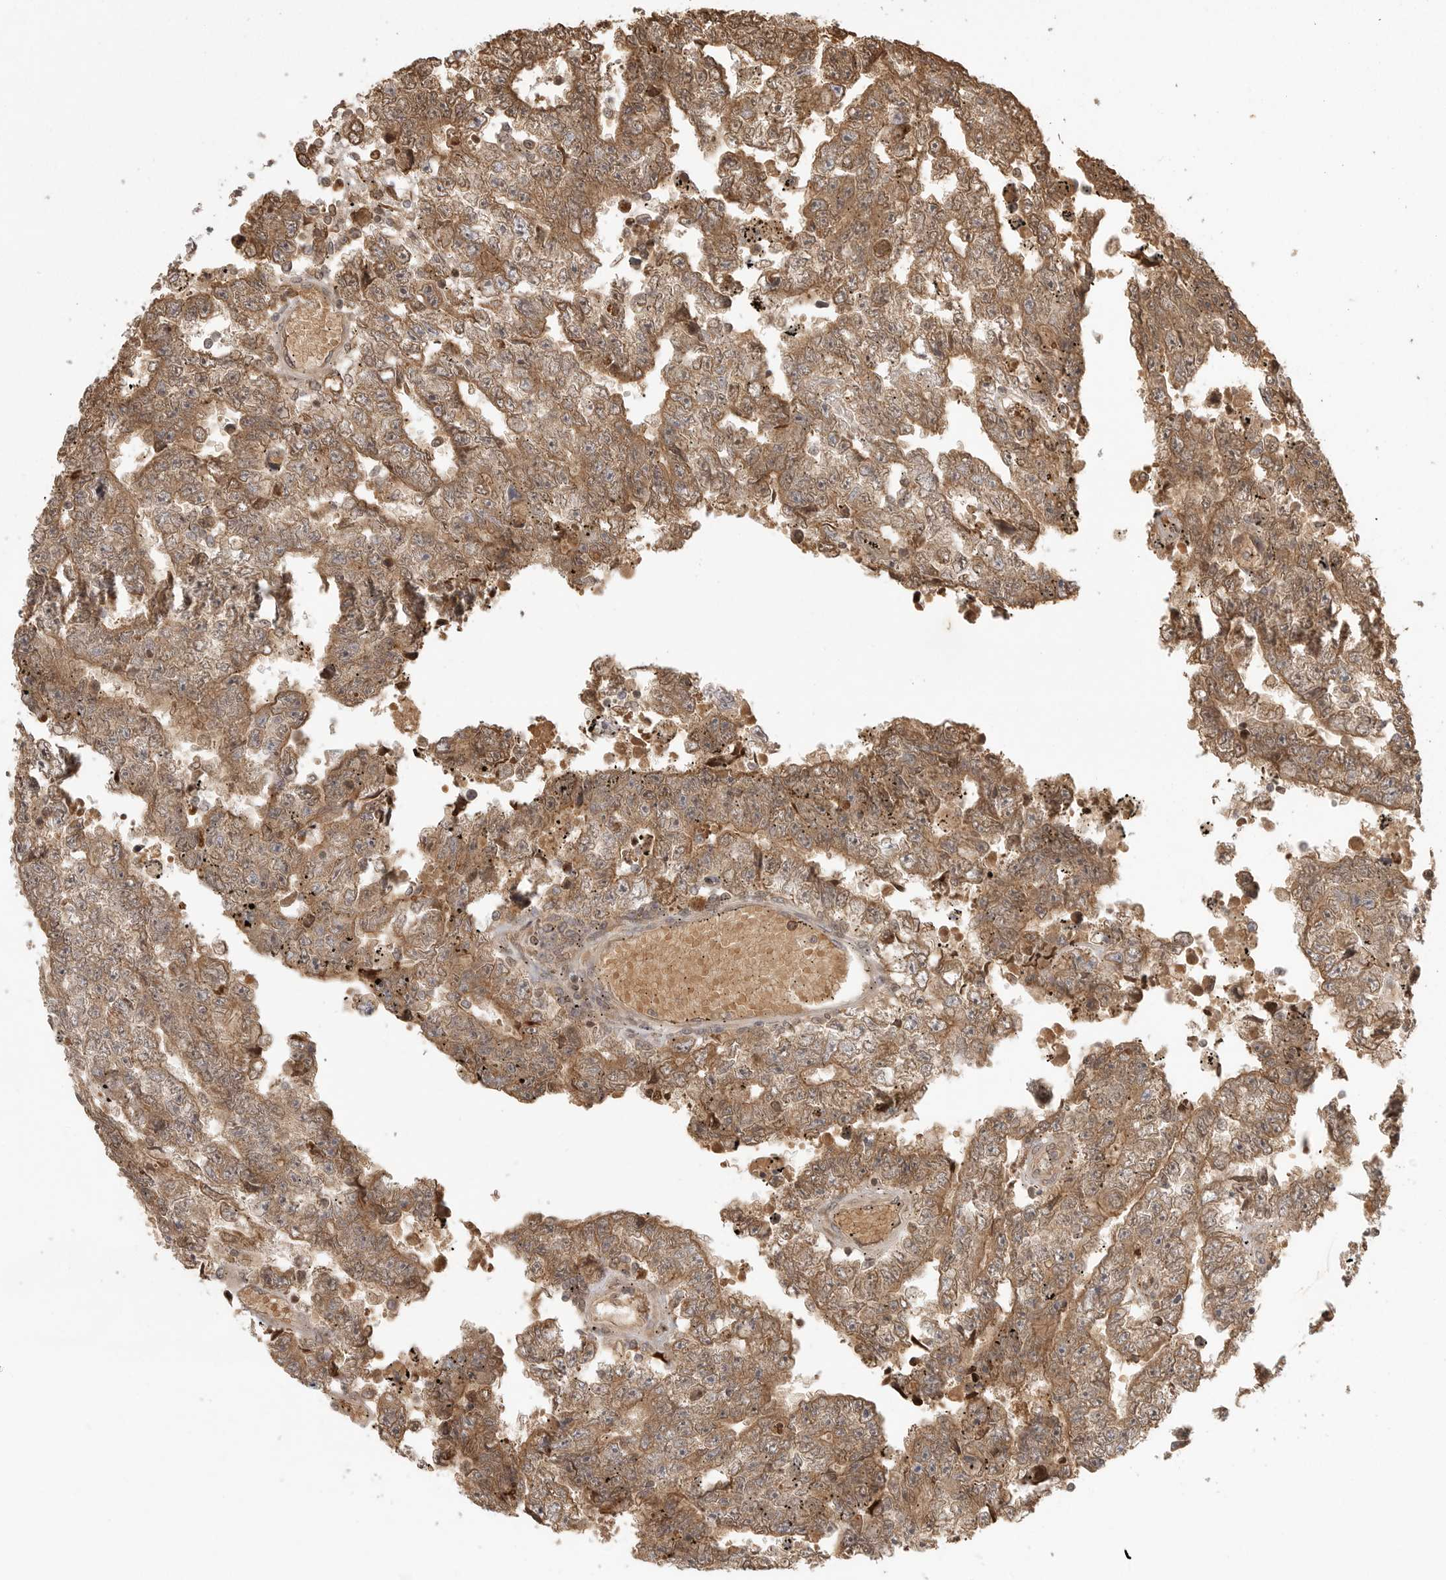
{"staining": {"intensity": "moderate", "quantity": ">75%", "location": "cytoplasmic/membranous"}, "tissue": "testis cancer", "cell_type": "Tumor cells", "image_type": "cancer", "snomed": [{"axis": "morphology", "description": "Carcinoma, Embryonal, NOS"}, {"axis": "topography", "description": "Testis"}], "caption": "Testis cancer stained with a protein marker displays moderate staining in tumor cells.", "gene": "CCPG1", "patient": {"sex": "male", "age": 25}}